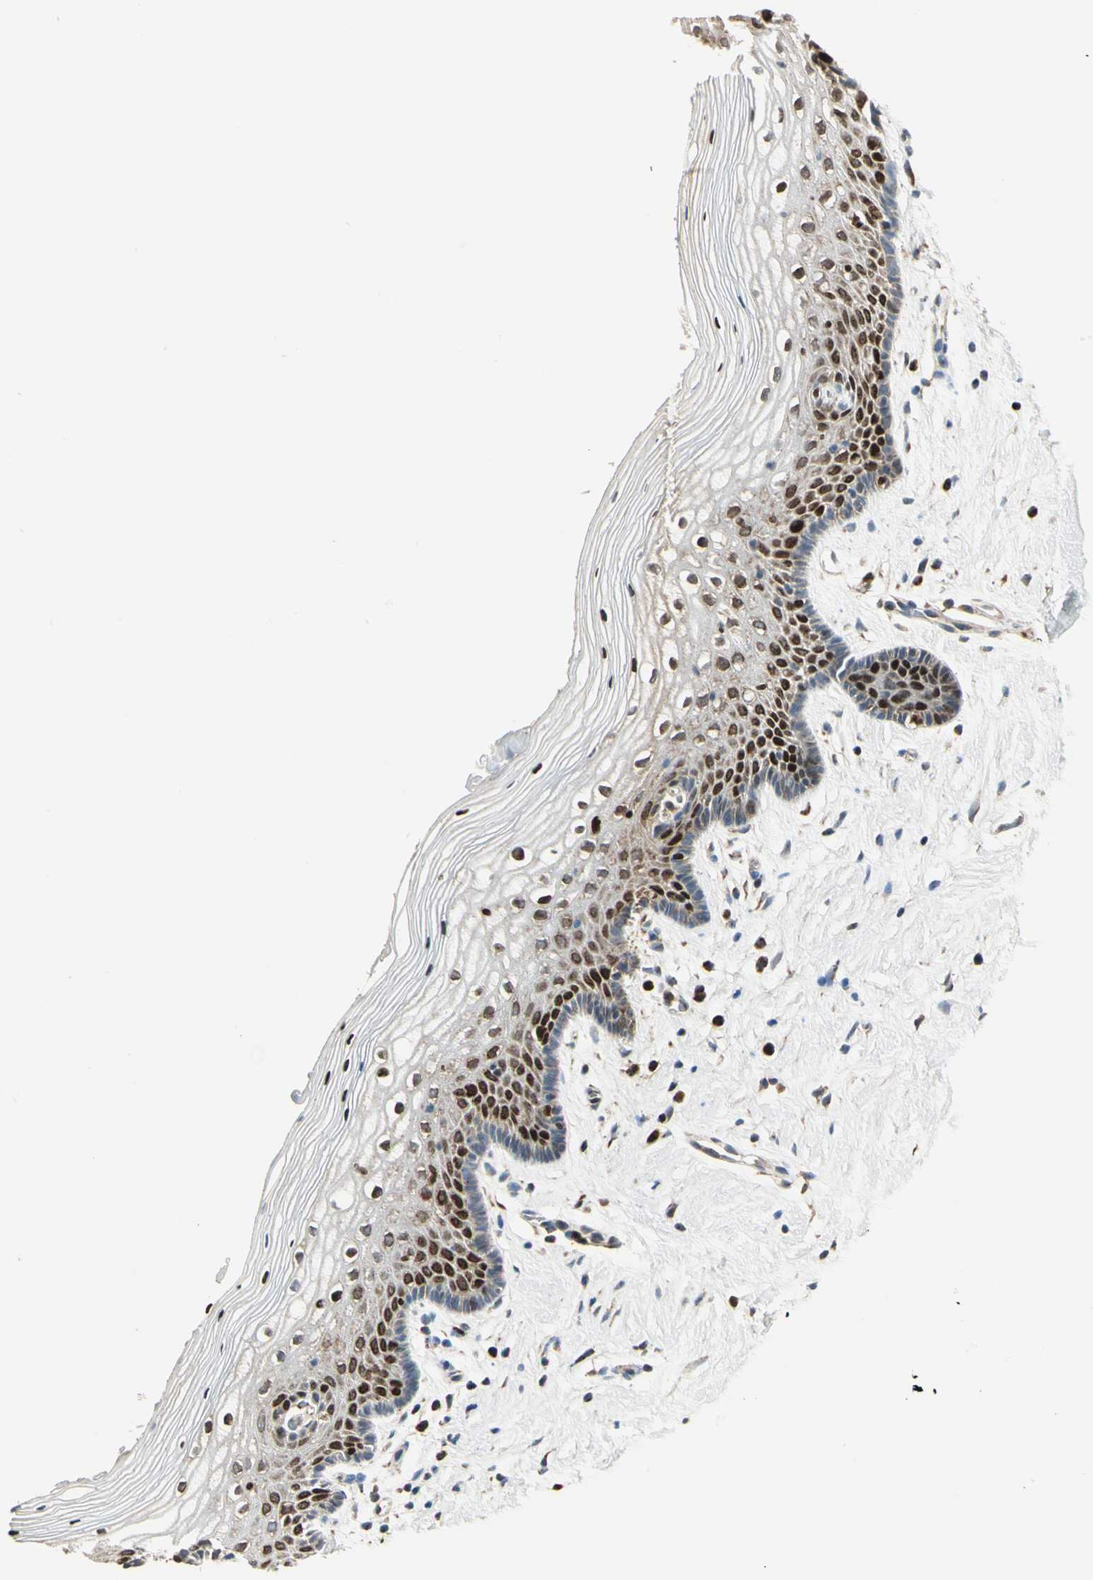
{"staining": {"intensity": "strong", "quantity": "25%-75%", "location": "nuclear"}, "tissue": "vagina", "cell_type": "Squamous epithelial cells", "image_type": "normal", "snomed": [{"axis": "morphology", "description": "Normal tissue, NOS"}, {"axis": "topography", "description": "Vagina"}], "caption": "Strong nuclear positivity is appreciated in approximately 25%-75% of squamous epithelial cells in benign vagina. (IHC, brightfield microscopy, high magnification).", "gene": "IP6K2", "patient": {"sex": "female", "age": 46}}